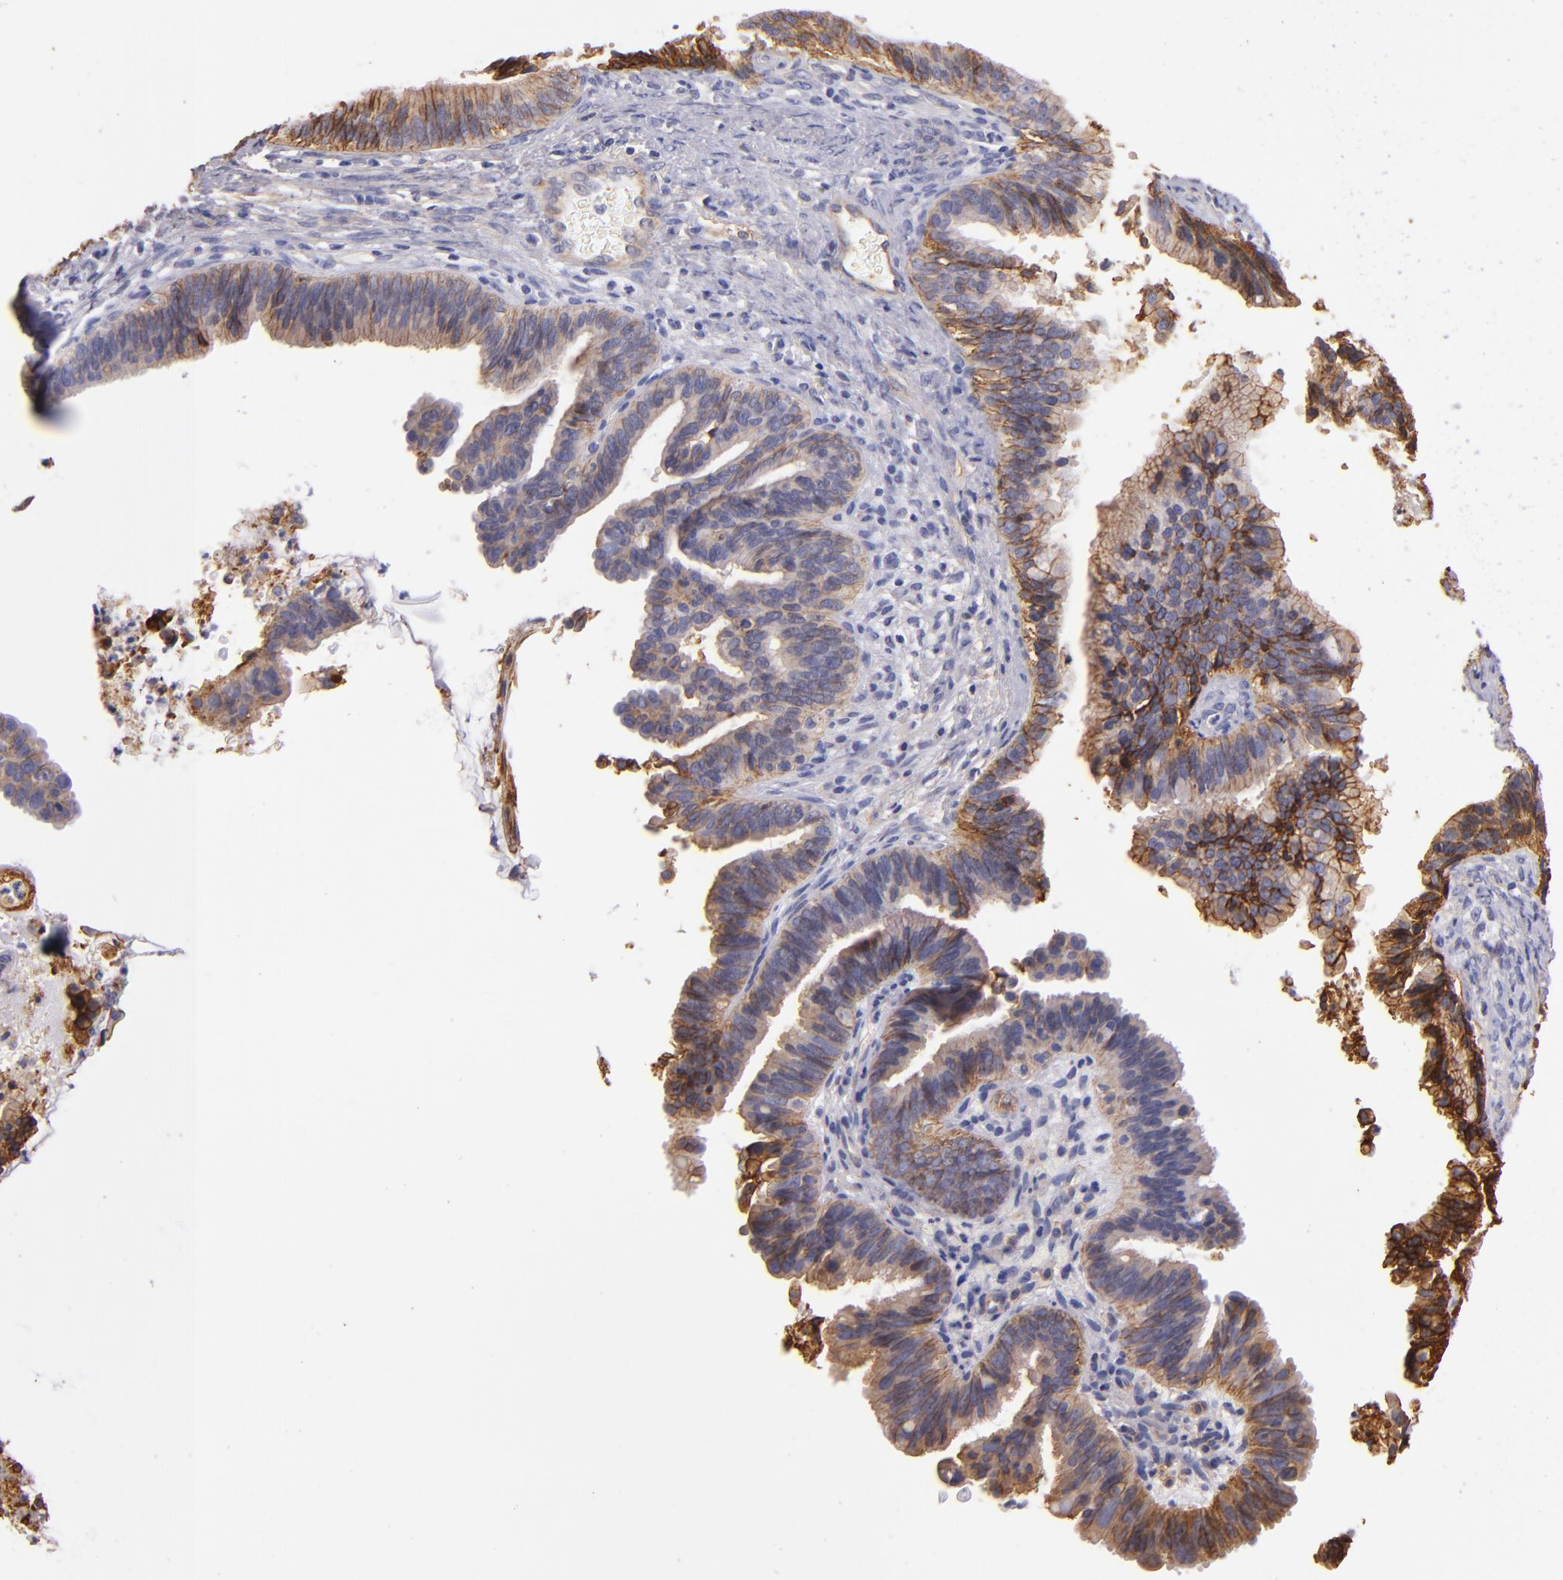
{"staining": {"intensity": "moderate", "quantity": ">75%", "location": "cytoplasmic/membranous"}, "tissue": "cervical cancer", "cell_type": "Tumor cells", "image_type": "cancer", "snomed": [{"axis": "morphology", "description": "Adenocarcinoma, NOS"}, {"axis": "topography", "description": "Cervix"}], "caption": "The histopathology image shows staining of adenocarcinoma (cervical), revealing moderate cytoplasmic/membranous protein staining (brown color) within tumor cells.", "gene": "CD151", "patient": {"sex": "female", "age": 47}}